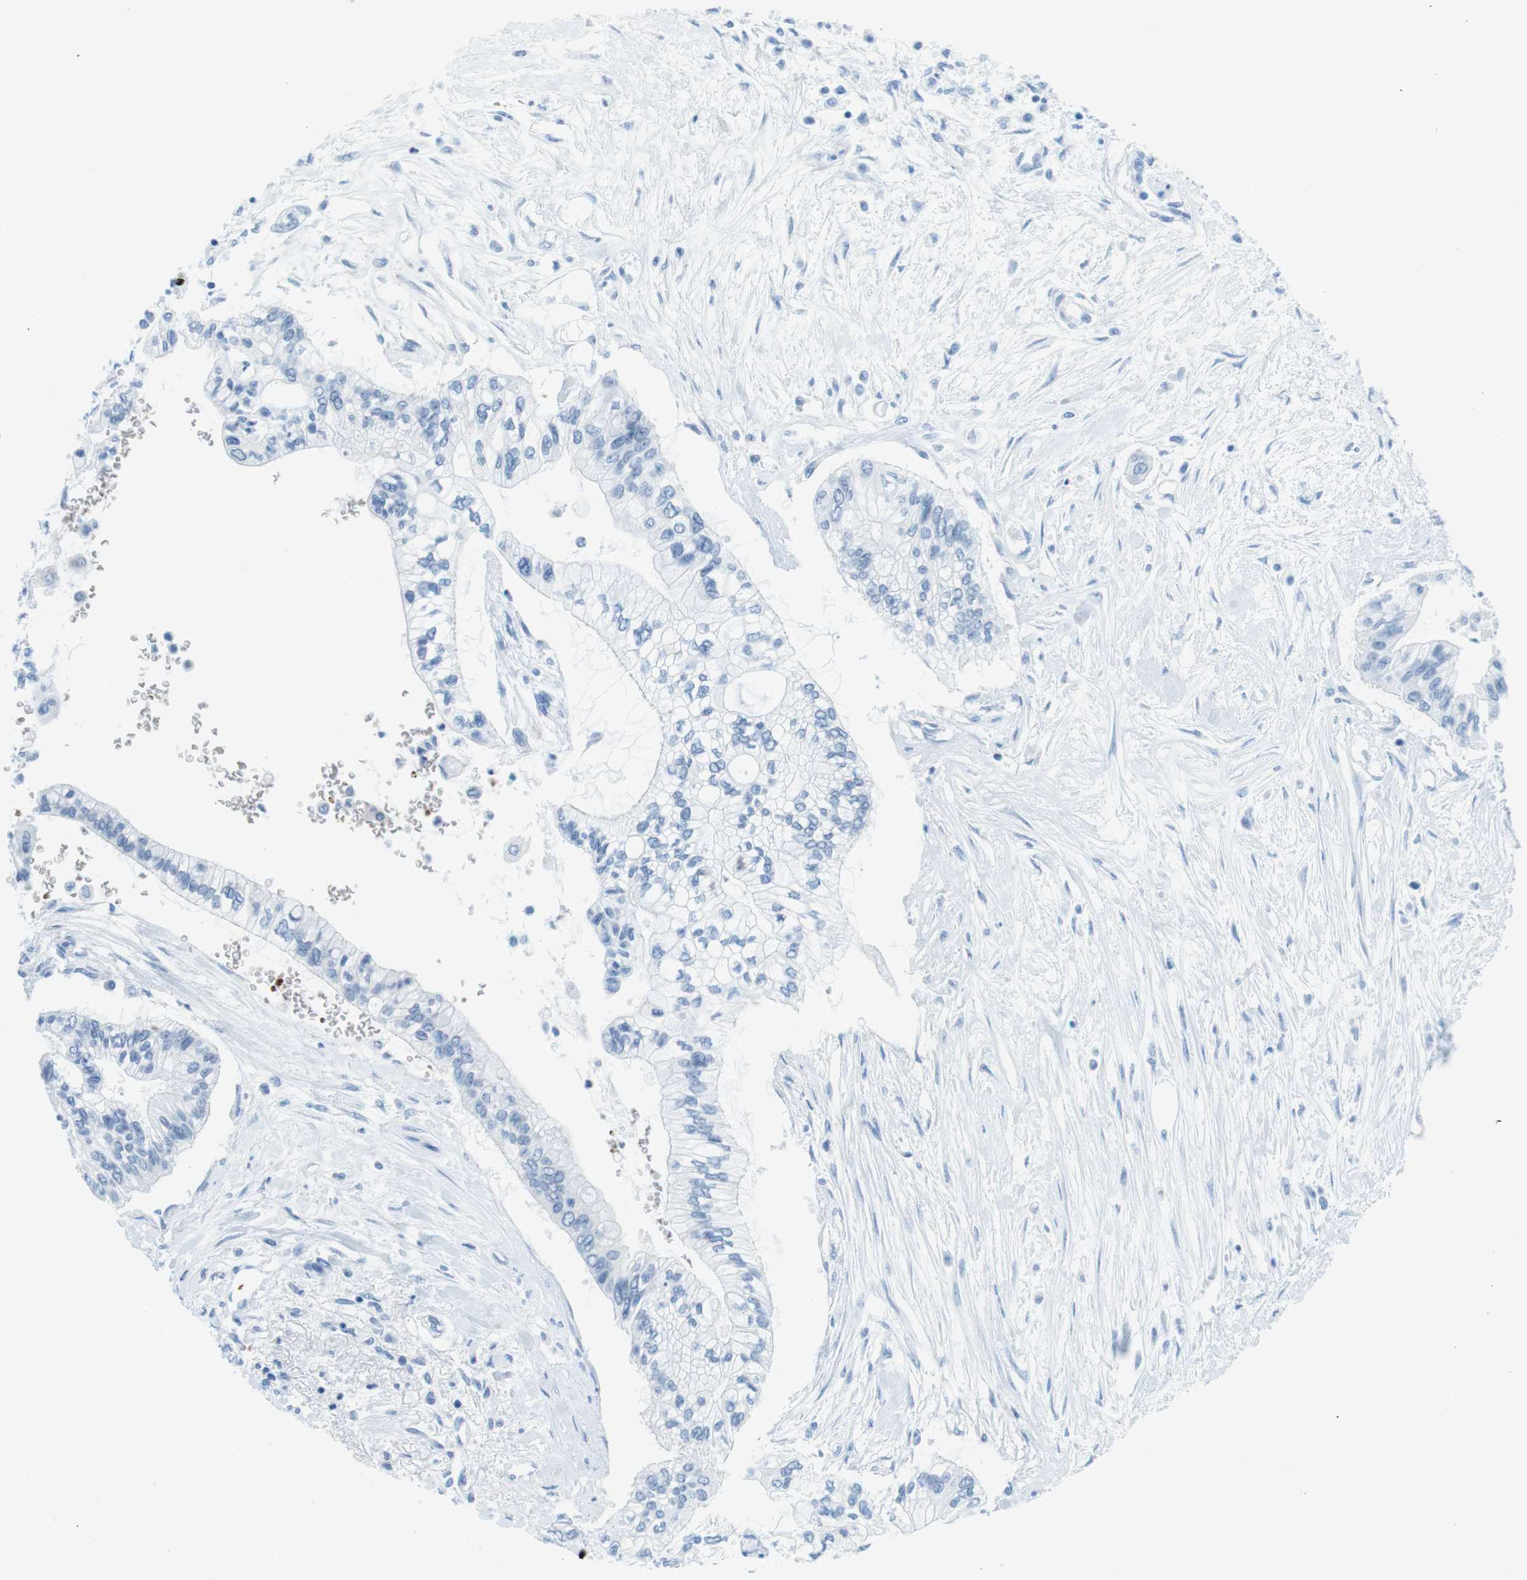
{"staining": {"intensity": "negative", "quantity": "none", "location": "none"}, "tissue": "pancreatic cancer", "cell_type": "Tumor cells", "image_type": "cancer", "snomed": [{"axis": "morphology", "description": "Adenocarcinoma, NOS"}, {"axis": "topography", "description": "Pancreas"}], "caption": "A photomicrograph of human adenocarcinoma (pancreatic) is negative for staining in tumor cells. (Immunohistochemistry, brightfield microscopy, high magnification).", "gene": "TFAP2C", "patient": {"sex": "female", "age": 77}}